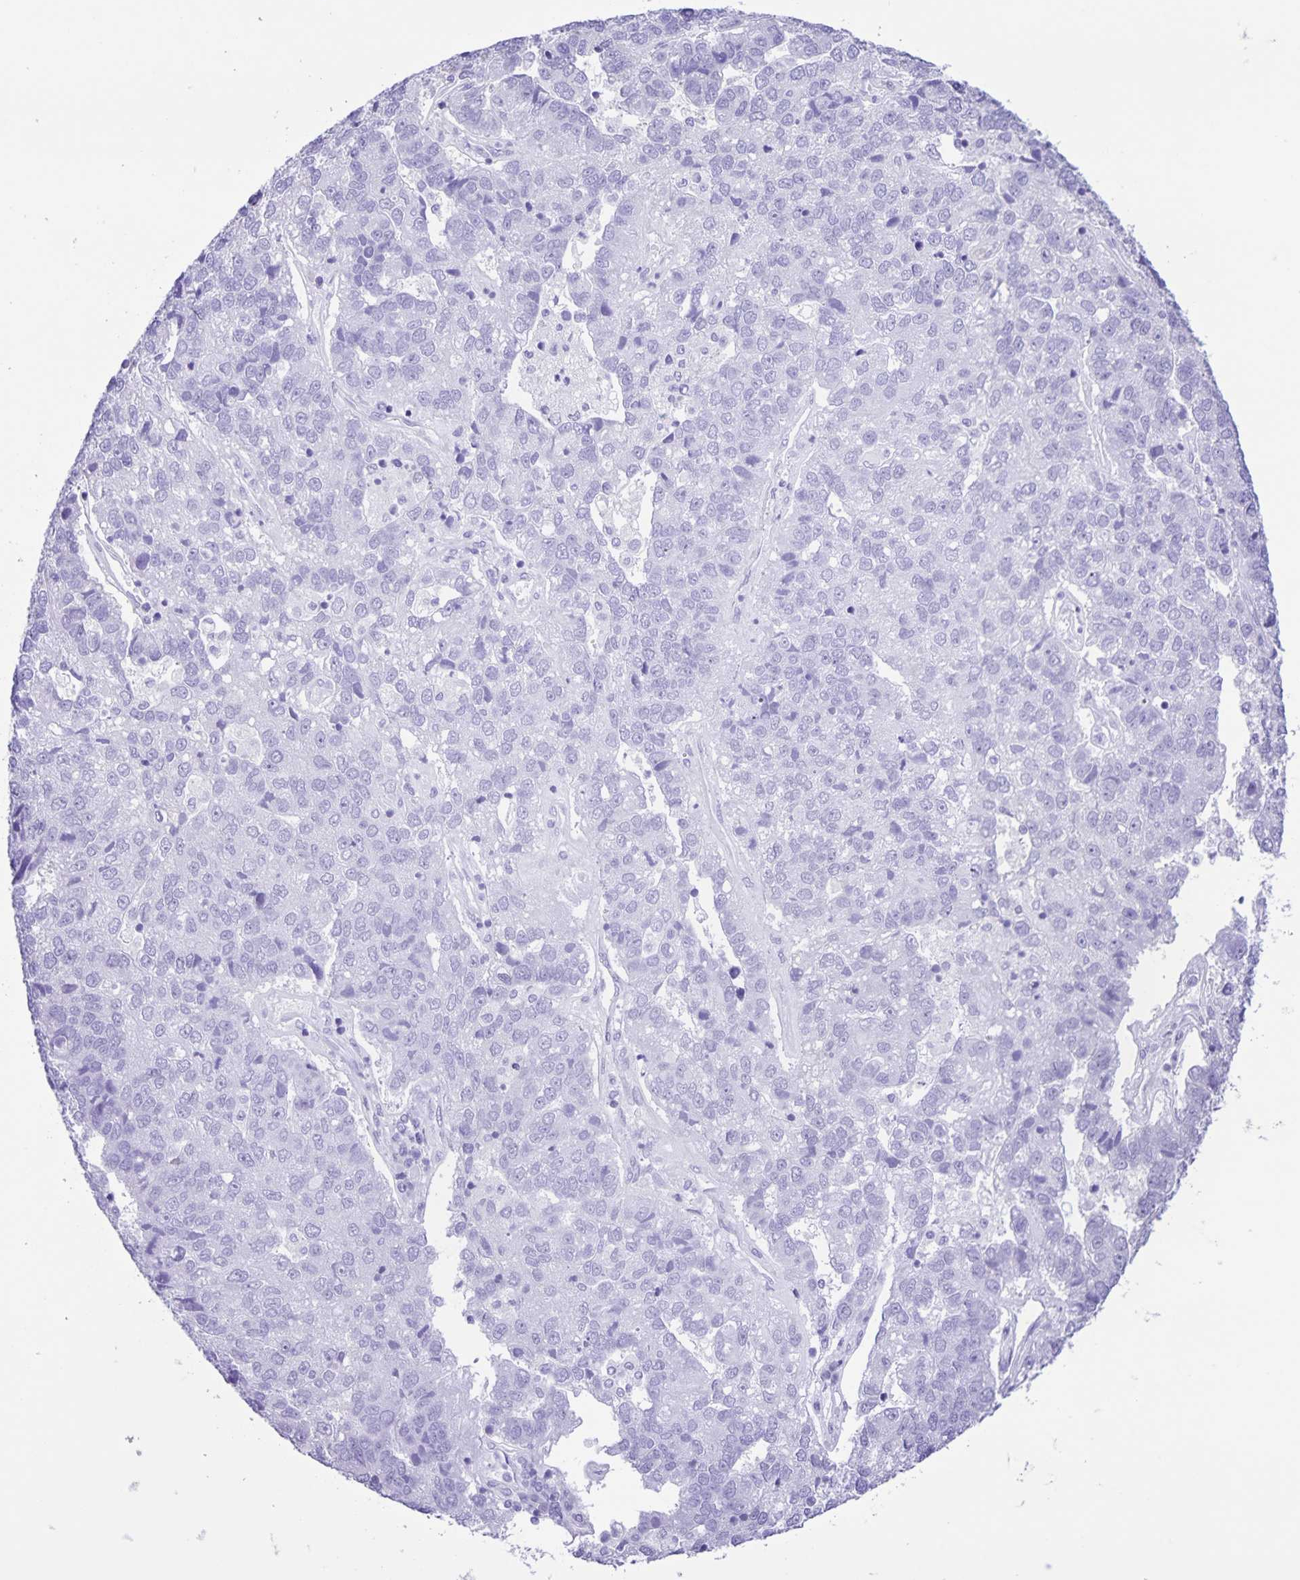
{"staining": {"intensity": "negative", "quantity": "none", "location": "none"}, "tissue": "pancreatic cancer", "cell_type": "Tumor cells", "image_type": "cancer", "snomed": [{"axis": "morphology", "description": "Adenocarcinoma, NOS"}, {"axis": "topography", "description": "Pancreas"}], "caption": "An IHC image of adenocarcinoma (pancreatic) is shown. There is no staining in tumor cells of adenocarcinoma (pancreatic).", "gene": "CAPSL", "patient": {"sex": "female", "age": 61}}